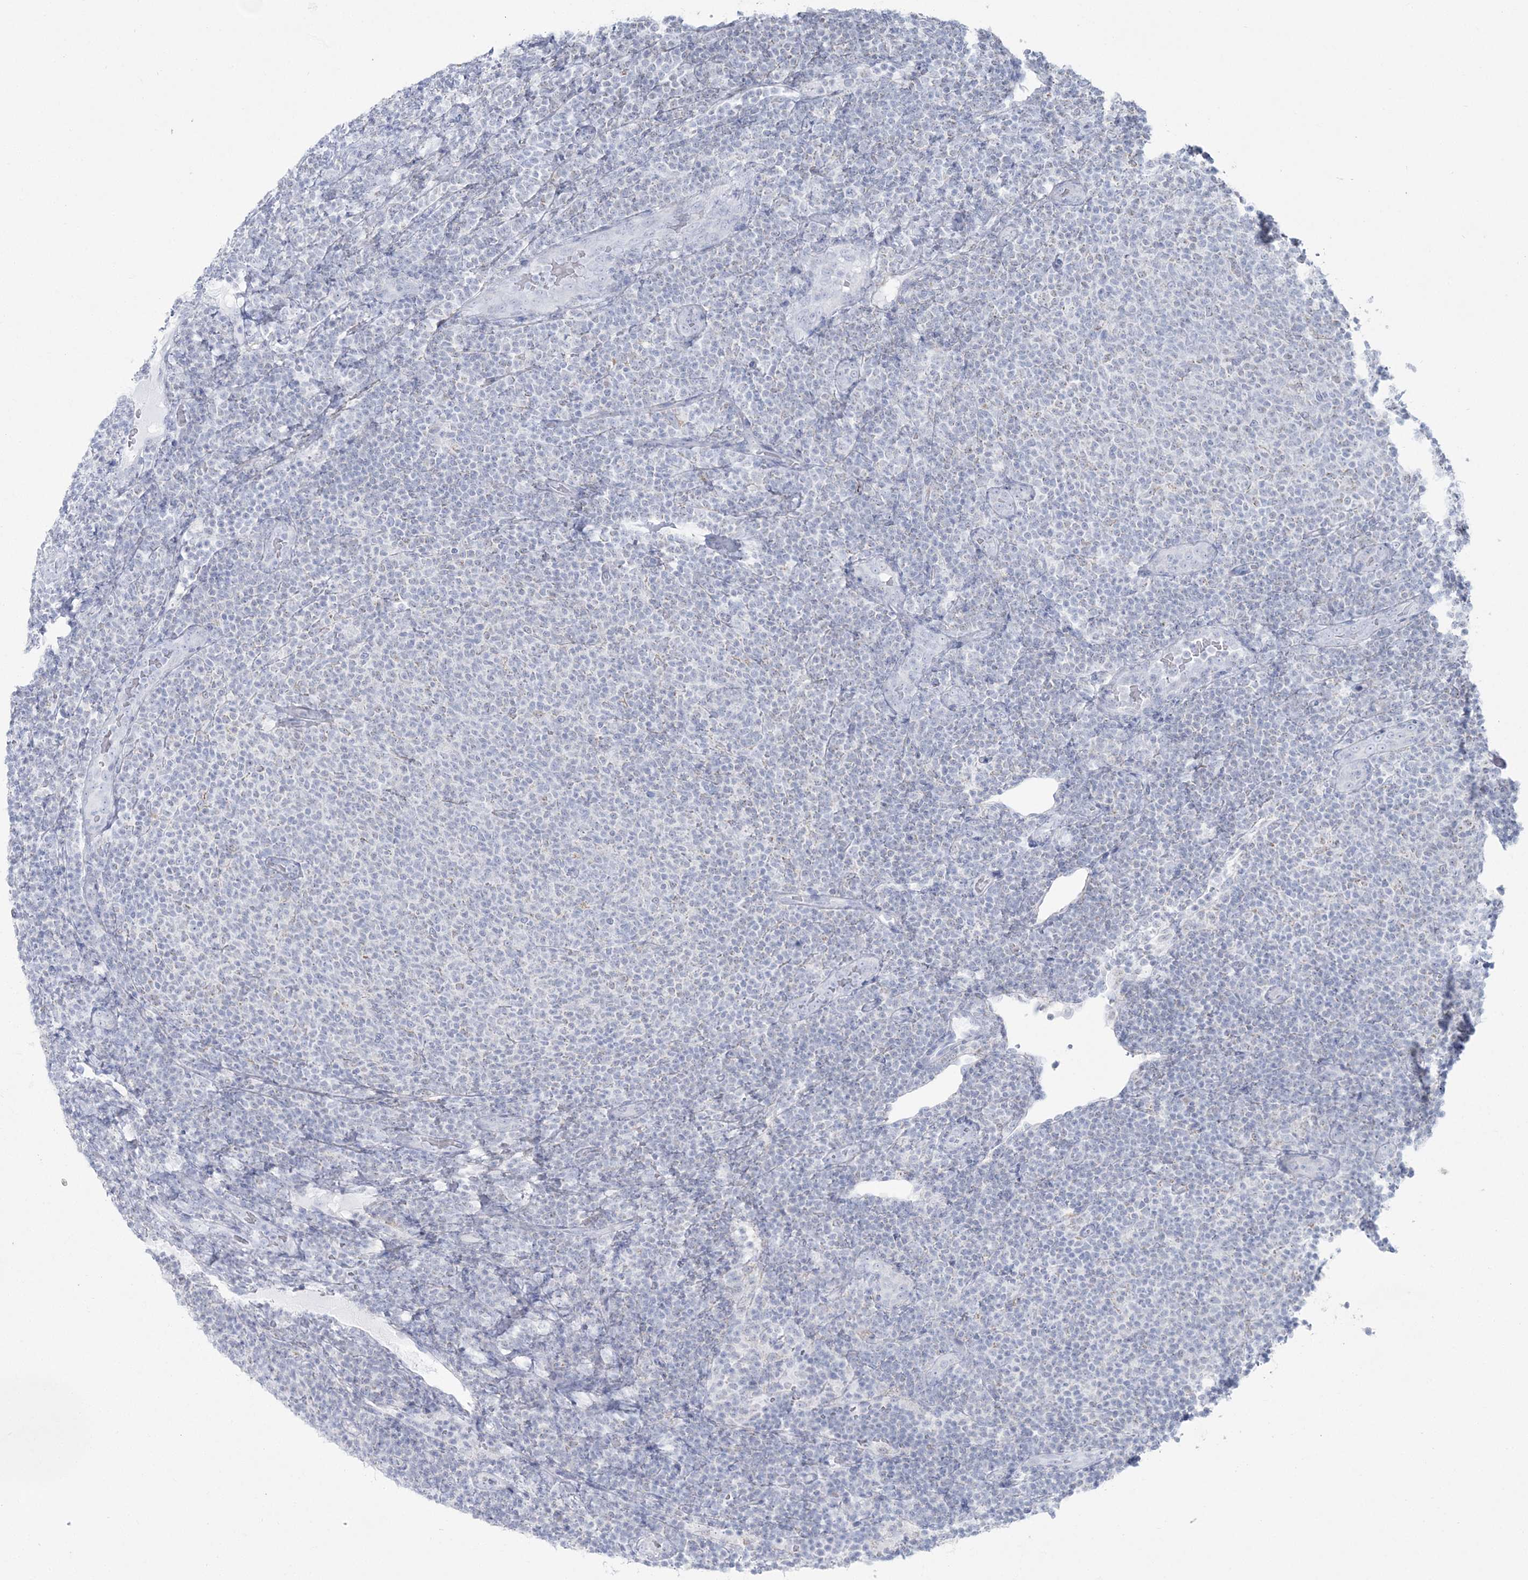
{"staining": {"intensity": "negative", "quantity": "none", "location": "none"}, "tissue": "lymphoma", "cell_type": "Tumor cells", "image_type": "cancer", "snomed": [{"axis": "morphology", "description": "Malignant lymphoma, non-Hodgkin's type, Low grade"}, {"axis": "topography", "description": "Lymph node"}], "caption": "This is a image of IHC staining of lymphoma, which shows no positivity in tumor cells.", "gene": "ZNF843", "patient": {"sex": "male", "age": 66}}